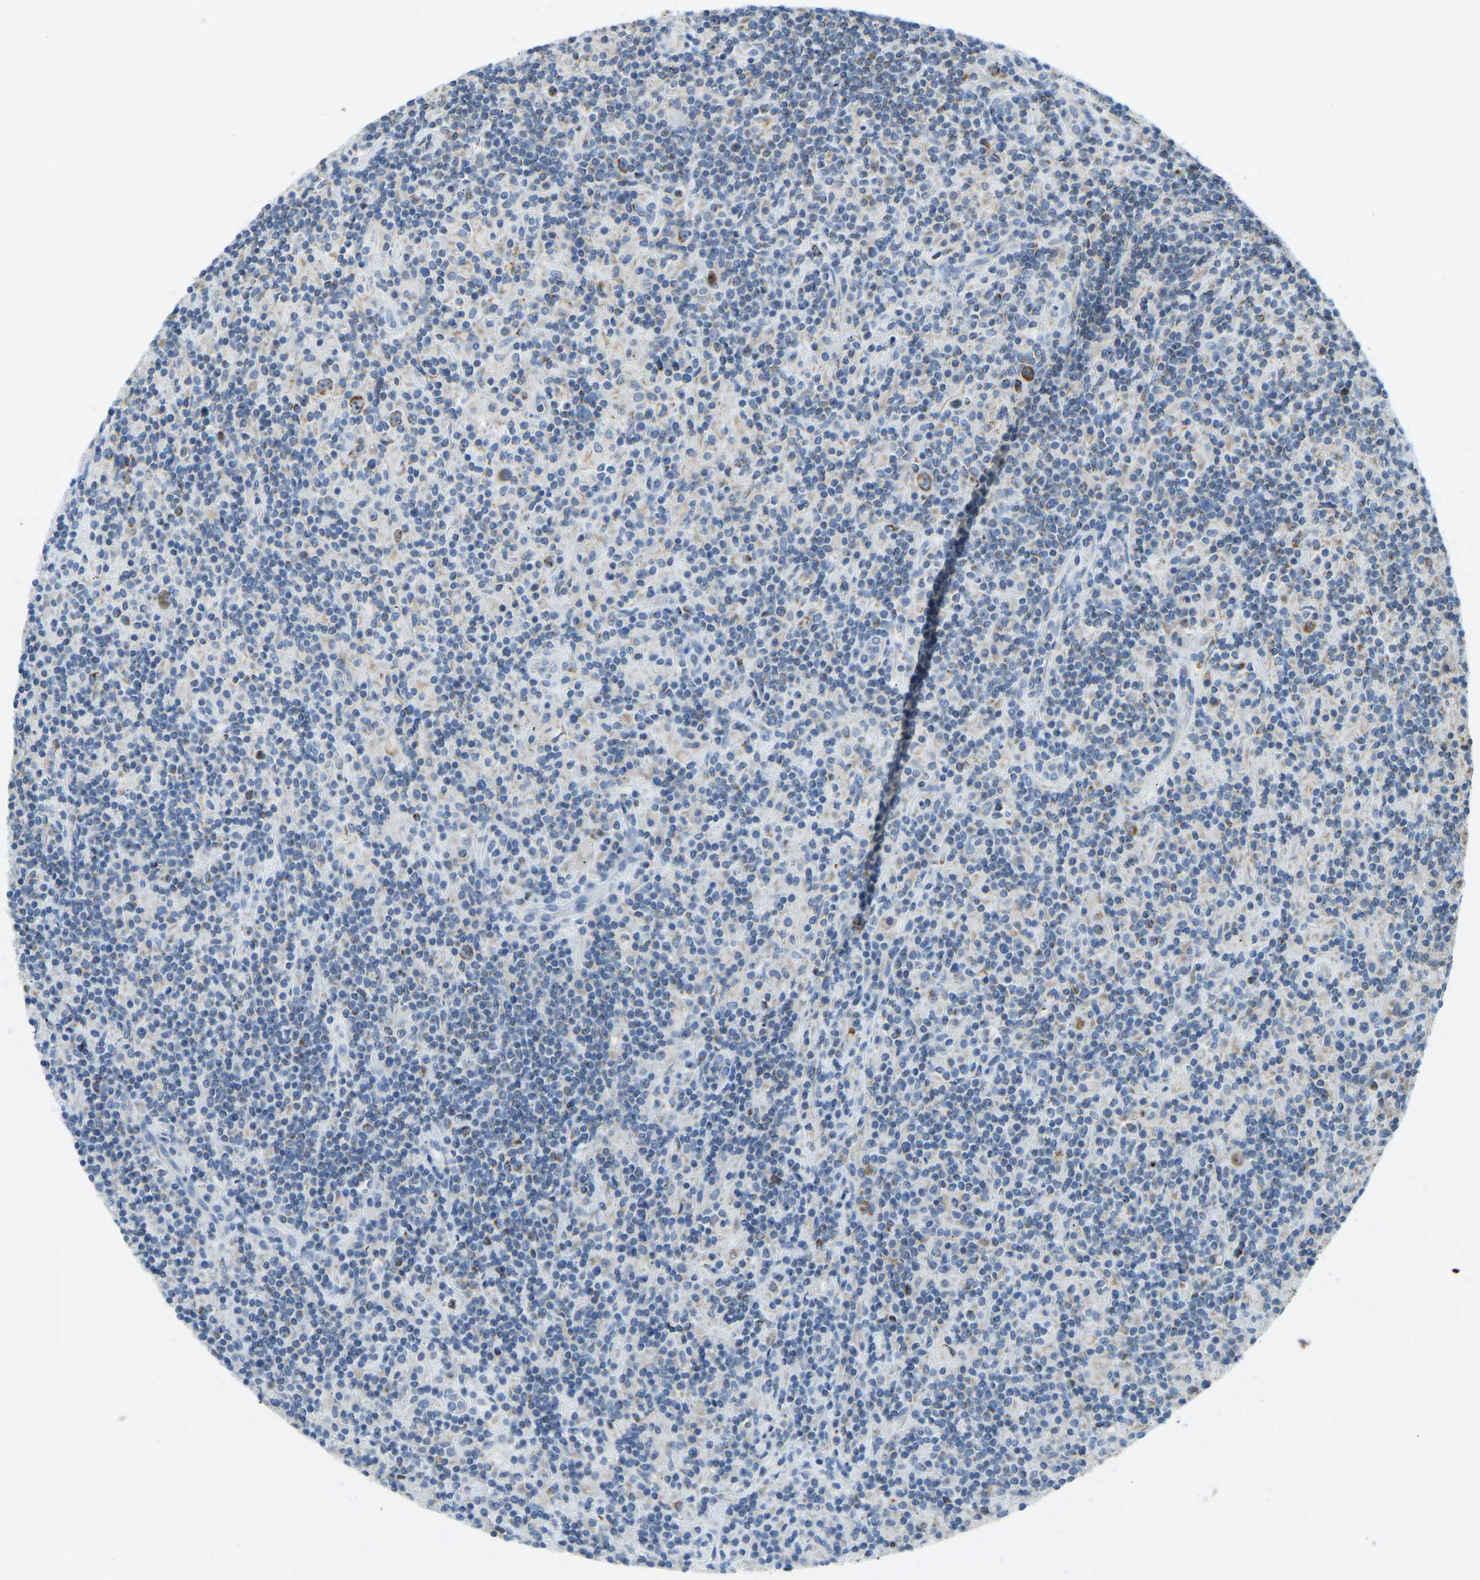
{"staining": {"intensity": "weak", "quantity": "<25%", "location": "cytoplasmic/membranous"}, "tissue": "lymphoma", "cell_type": "Tumor cells", "image_type": "cancer", "snomed": [{"axis": "morphology", "description": "Hodgkin's disease, NOS"}, {"axis": "topography", "description": "Lymph node"}], "caption": "Immunohistochemistry micrograph of neoplastic tissue: lymphoma stained with DAB (3,3'-diaminobenzidine) reveals no significant protein expression in tumor cells.", "gene": "GDA", "patient": {"sex": "male", "age": 70}}